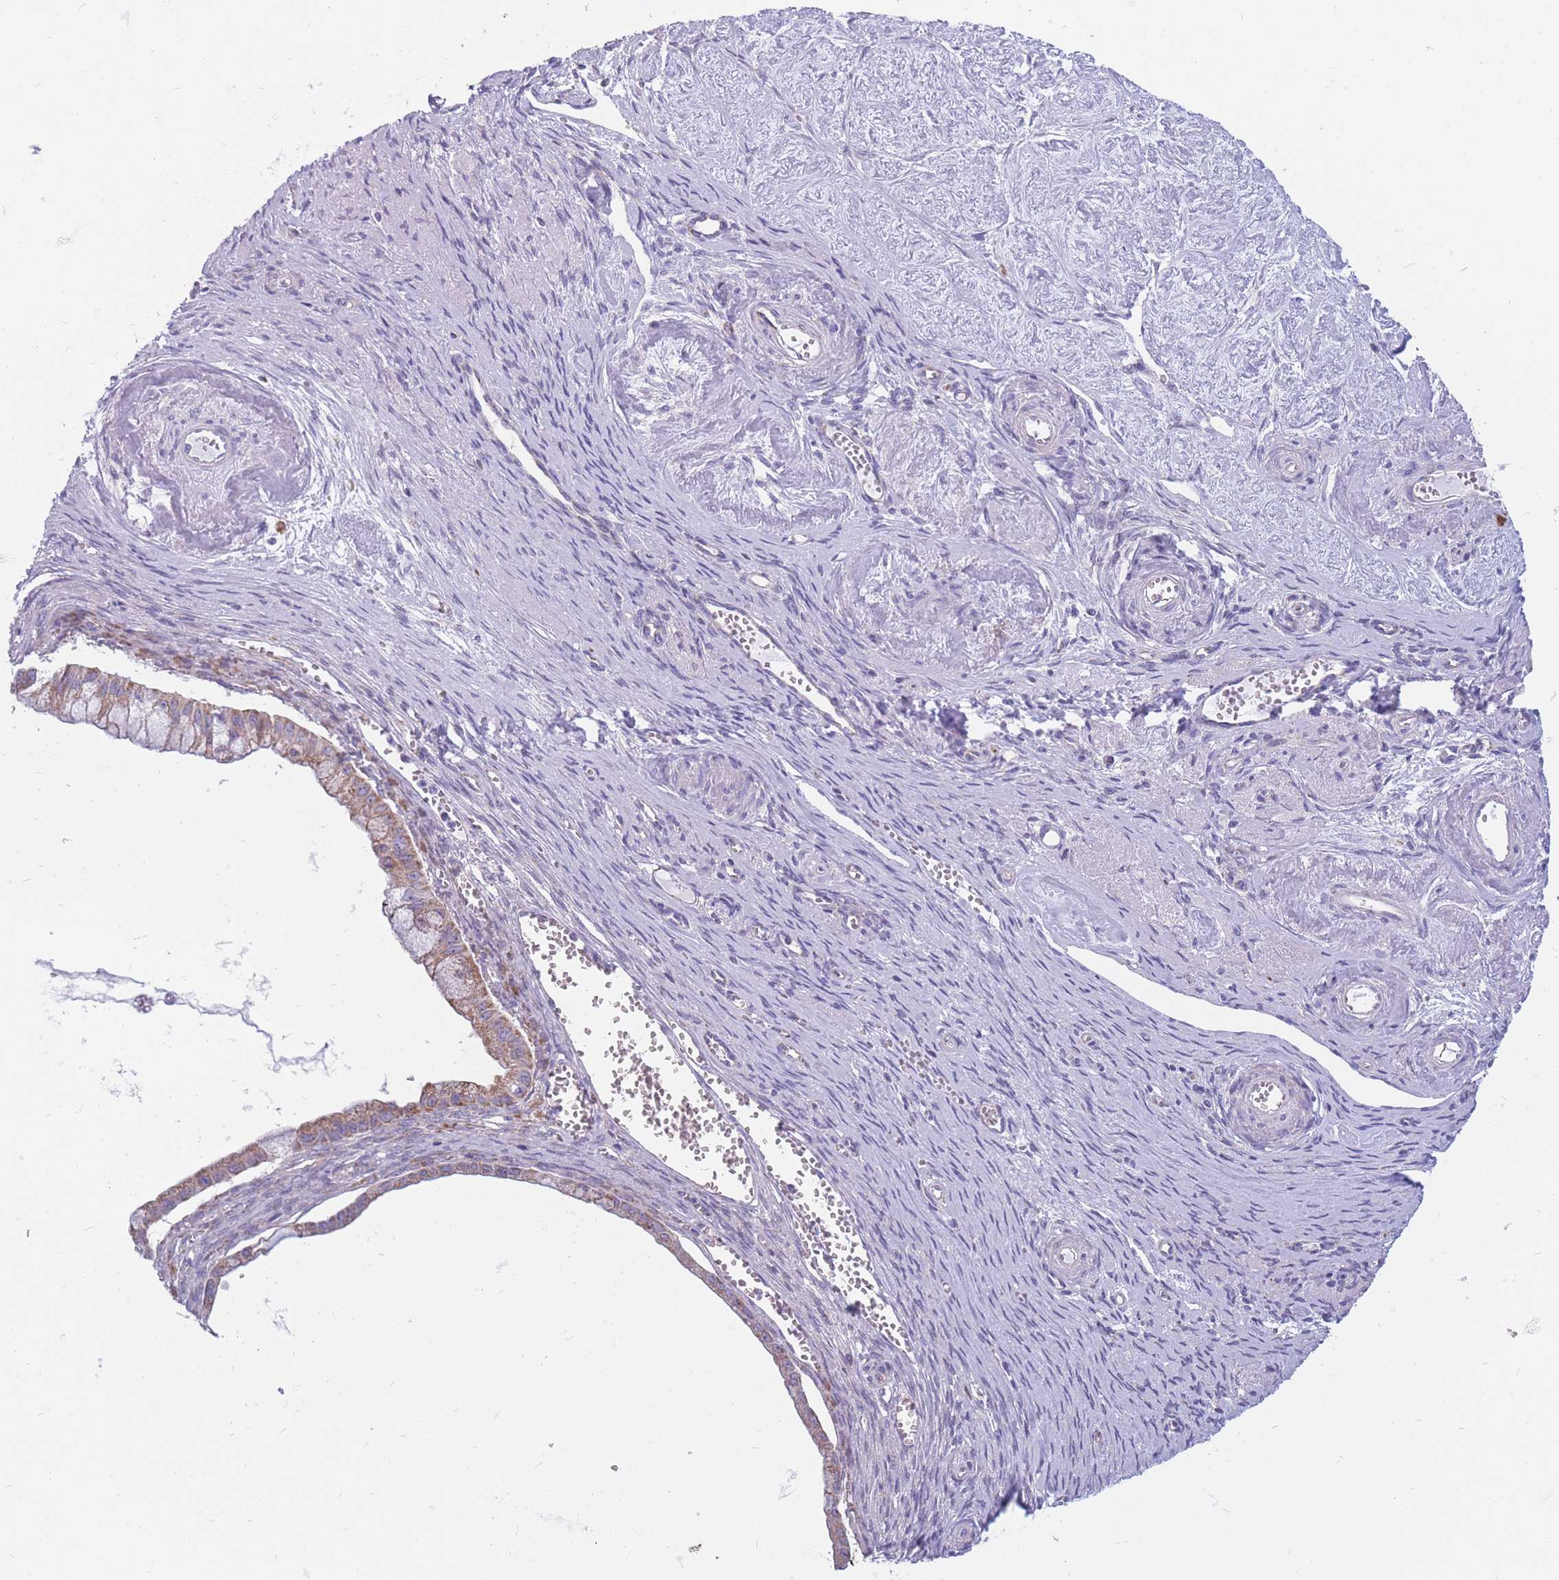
{"staining": {"intensity": "moderate", "quantity": "<25%", "location": "cytoplasmic/membranous"}, "tissue": "ovarian cancer", "cell_type": "Tumor cells", "image_type": "cancer", "snomed": [{"axis": "morphology", "description": "Cystadenocarcinoma, mucinous, NOS"}, {"axis": "topography", "description": "Ovary"}], "caption": "Protein staining of ovarian mucinous cystadenocarcinoma tissue exhibits moderate cytoplasmic/membranous staining in approximately <25% of tumor cells. The protein of interest is stained brown, and the nuclei are stained in blue (DAB (3,3'-diaminobenzidine) IHC with brightfield microscopy, high magnification).", "gene": "PCSK1", "patient": {"sex": "female", "age": 59}}